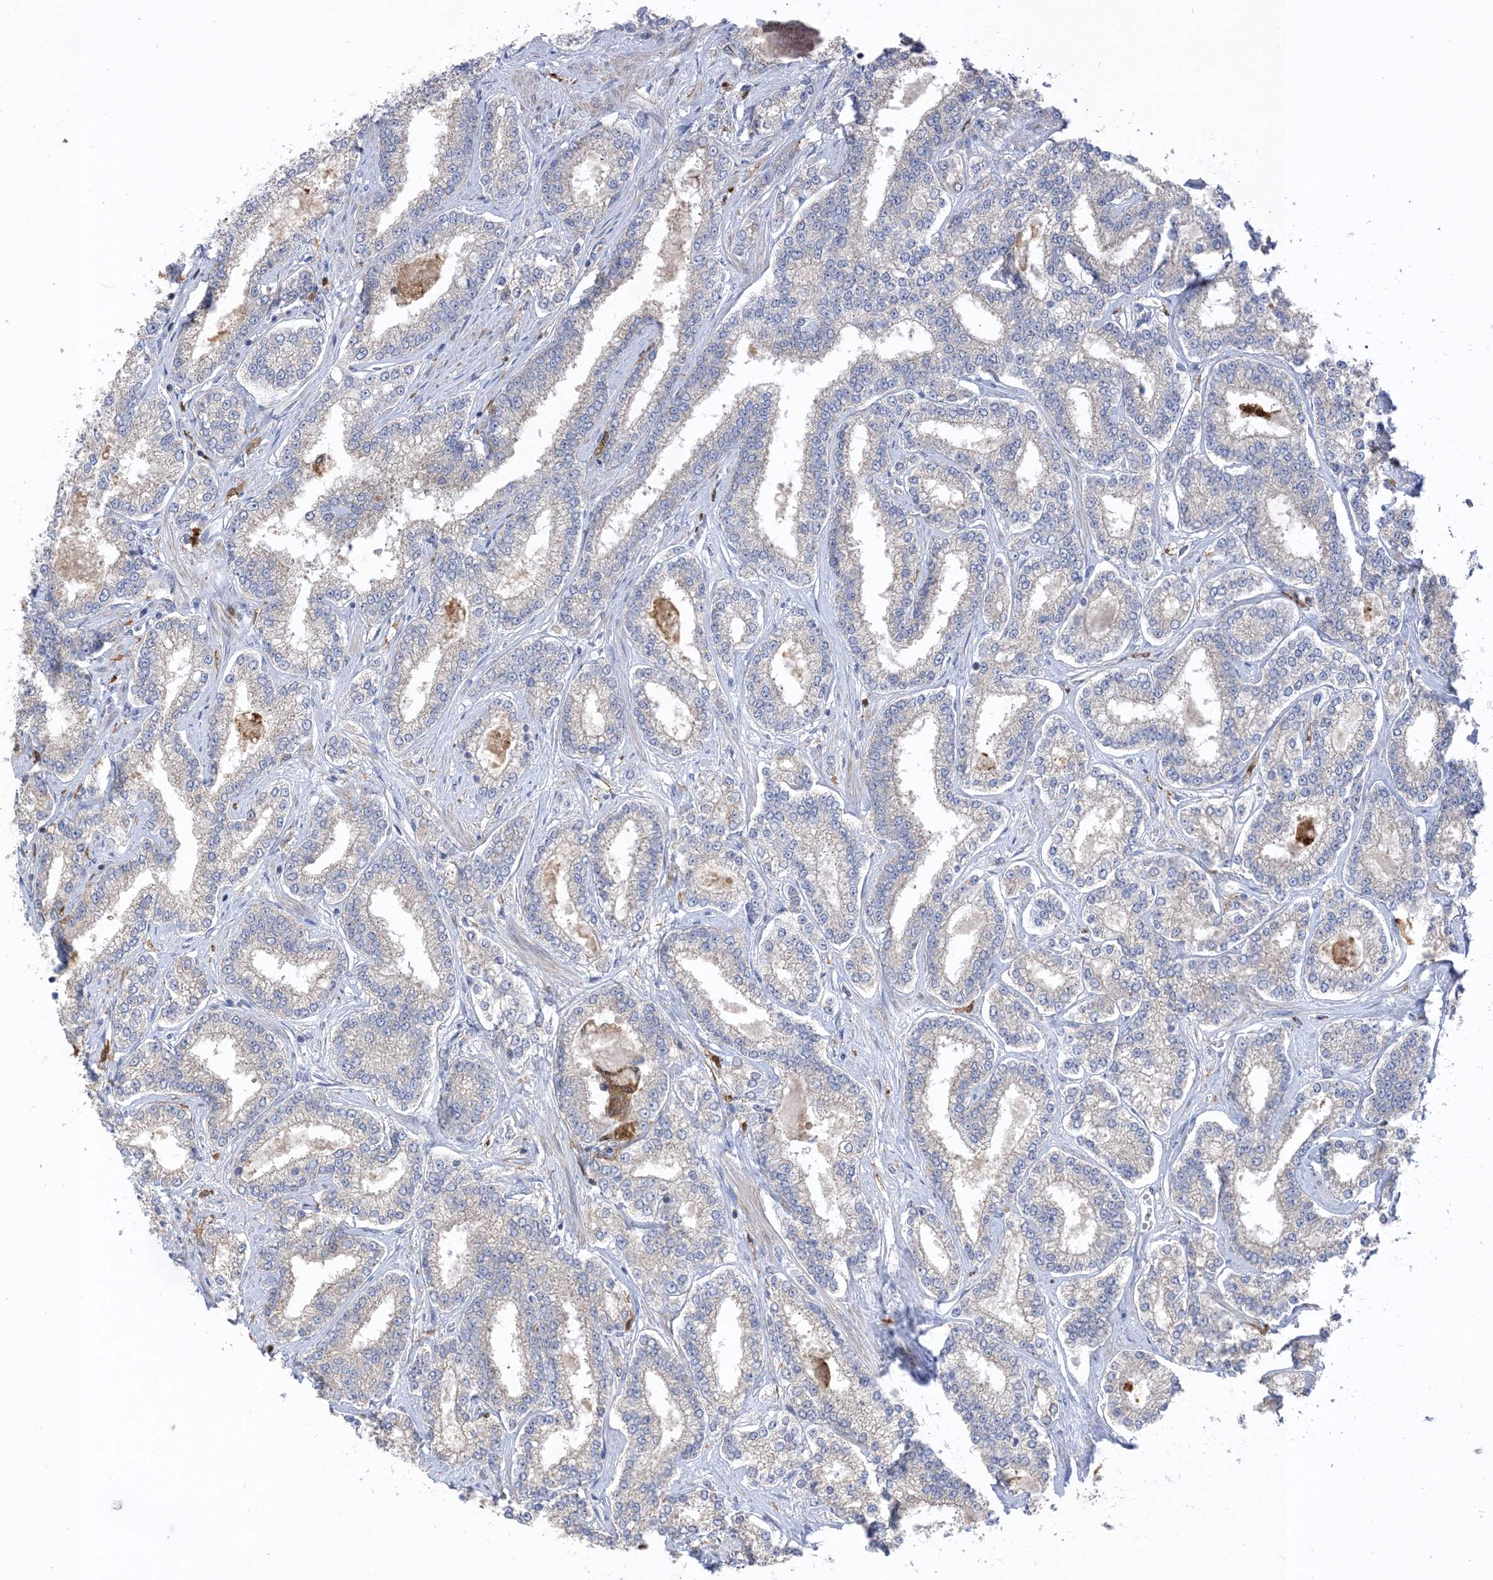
{"staining": {"intensity": "negative", "quantity": "none", "location": "none"}, "tissue": "prostate cancer", "cell_type": "Tumor cells", "image_type": "cancer", "snomed": [{"axis": "morphology", "description": "Normal tissue, NOS"}, {"axis": "morphology", "description": "Adenocarcinoma, High grade"}, {"axis": "topography", "description": "Prostate"}], "caption": "Tumor cells are negative for protein expression in human prostate cancer.", "gene": "NAGK", "patient": {"sex": "male", "age": 83}}